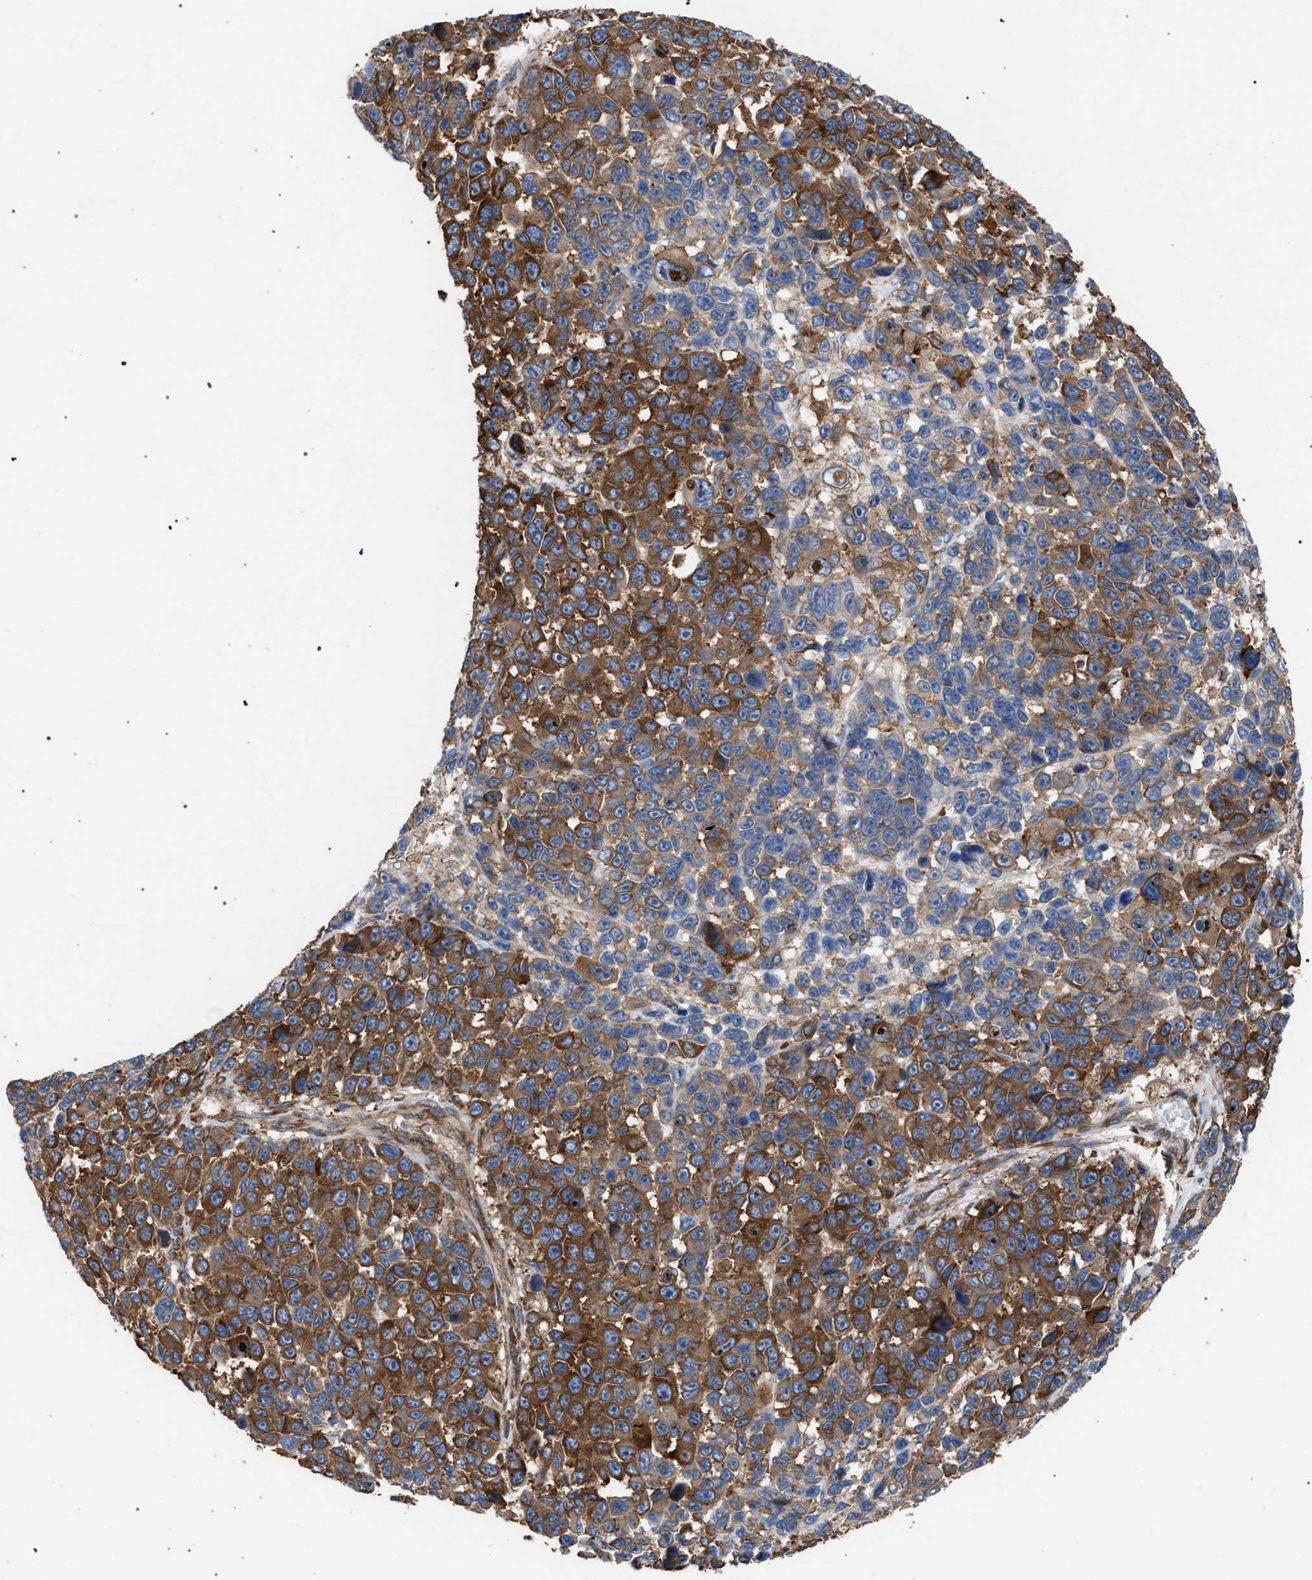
{"staining": {"intensity": "moderate", "quantity": ">75%", "location": "cytoplasmic/membranous"}, "tissue": "melanoma", "cell_type": "Tumor cells", "image_type": "cancer", "snomed": [{"axis": "morphology", "description": "Malignant melanoma, NOS"}, {"axis": "topography", "description": "Skin"}], "caption": "The histopathology image demonstrates staining of malignant melanoma, revealing moderate cytoplasmic/membranous protein staining (brown color) within tumor cells.", "gene": "CDR2L", "patient": {"sex": "male", "age": 53}}